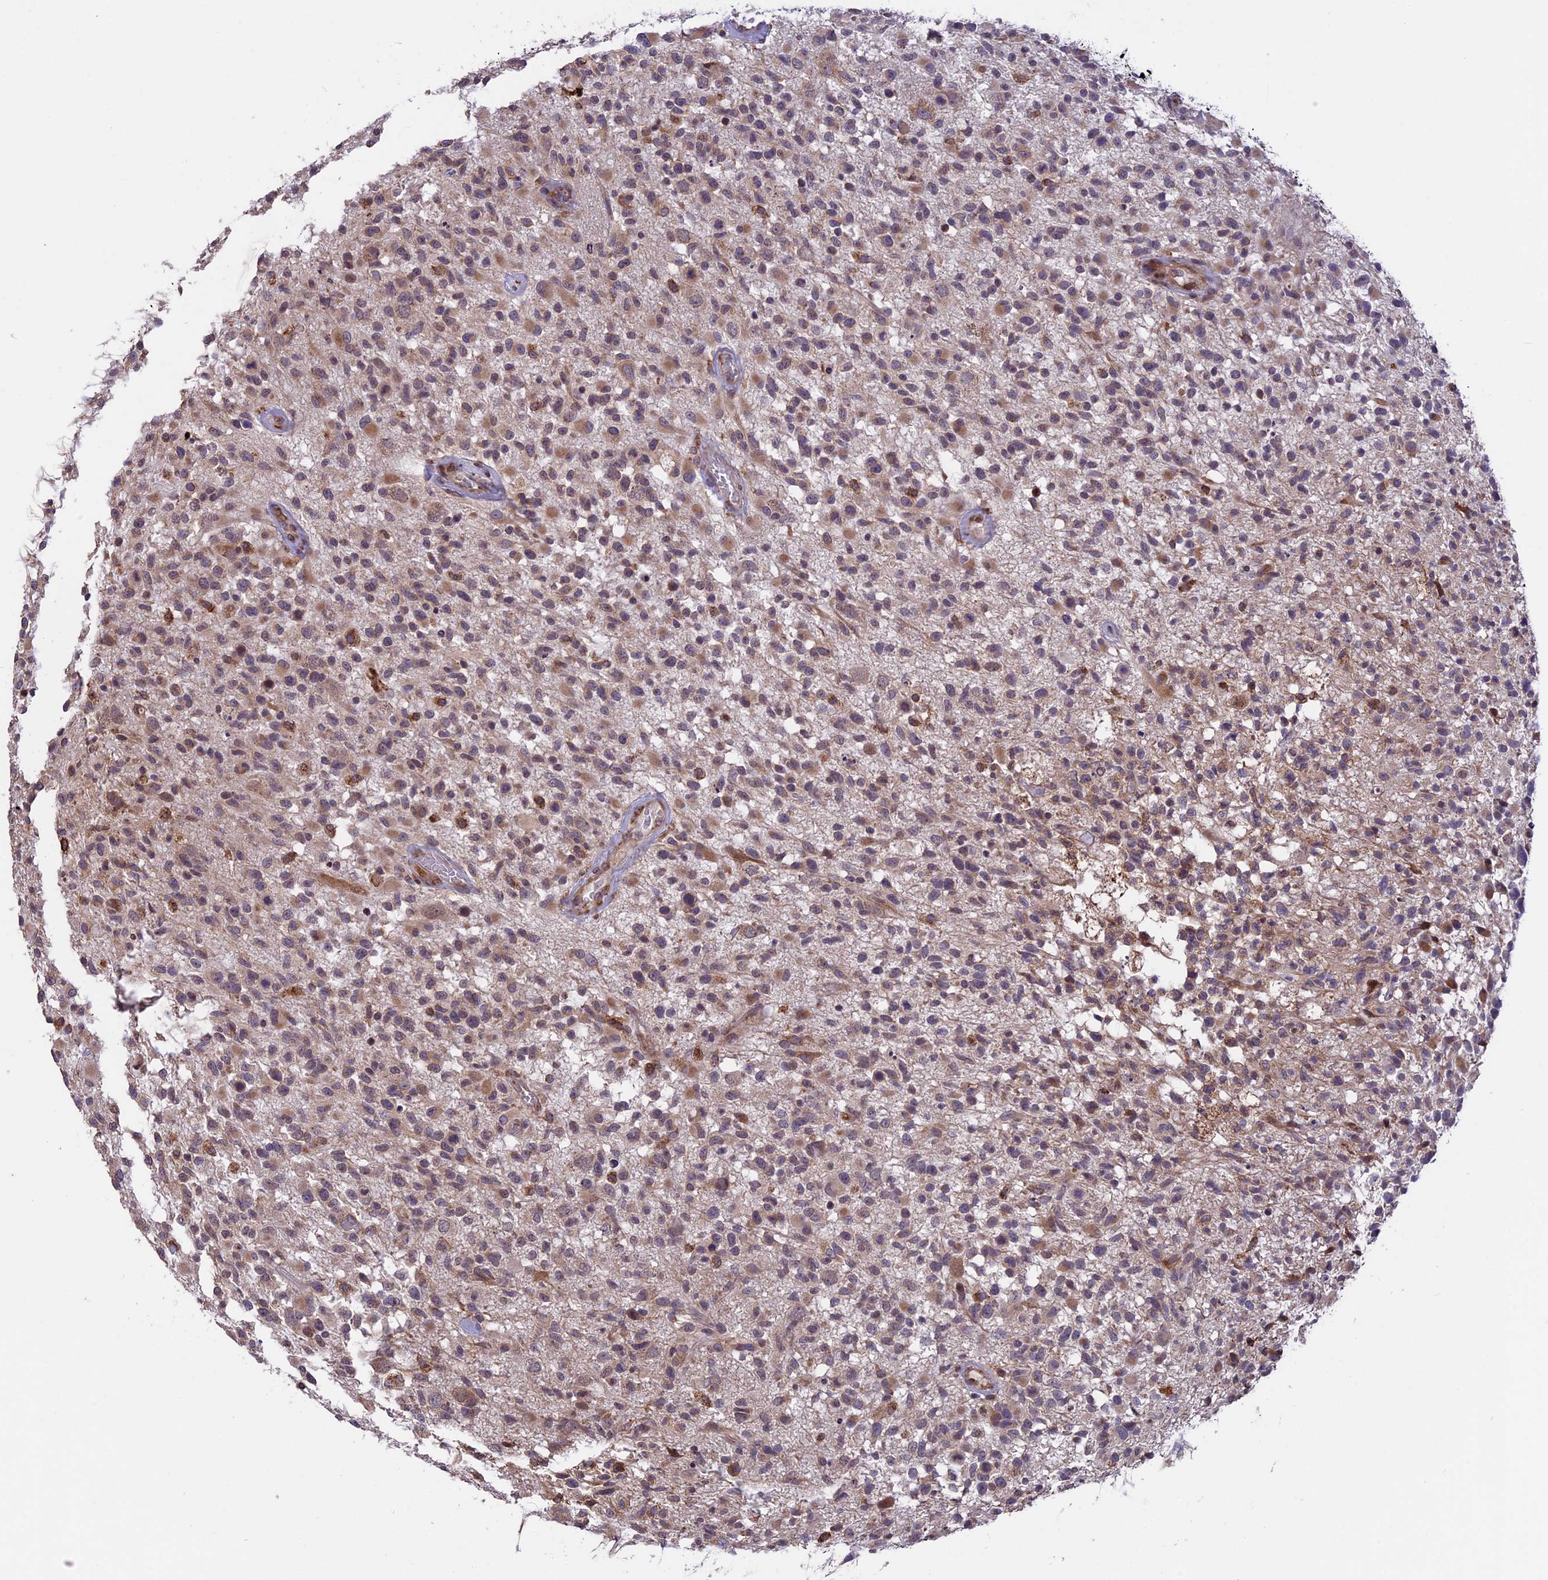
{"staining": {"intensity": "moderate", "quantity": "25%-75%", "location": "cytoplasmic/membranous"}, "tissue": "glioma", "cell_type": "Tumor cells", "image_type": "cancer", "snomed": [{"axis": "morphology", "description": "Glioma, malignant, High grade"}, {"axis": "morphology", "description": "Glioblastoma, NOS"}, {"axis": "topography", "description": "Brain"}], "caption": "Tumor cells display medium levels of moderate cytoplasmic/membranous positivity in about 25%-75% of cells in glioma.", "gene": "DMRTA2", "patient": {"sex": "male", "age": 60}}